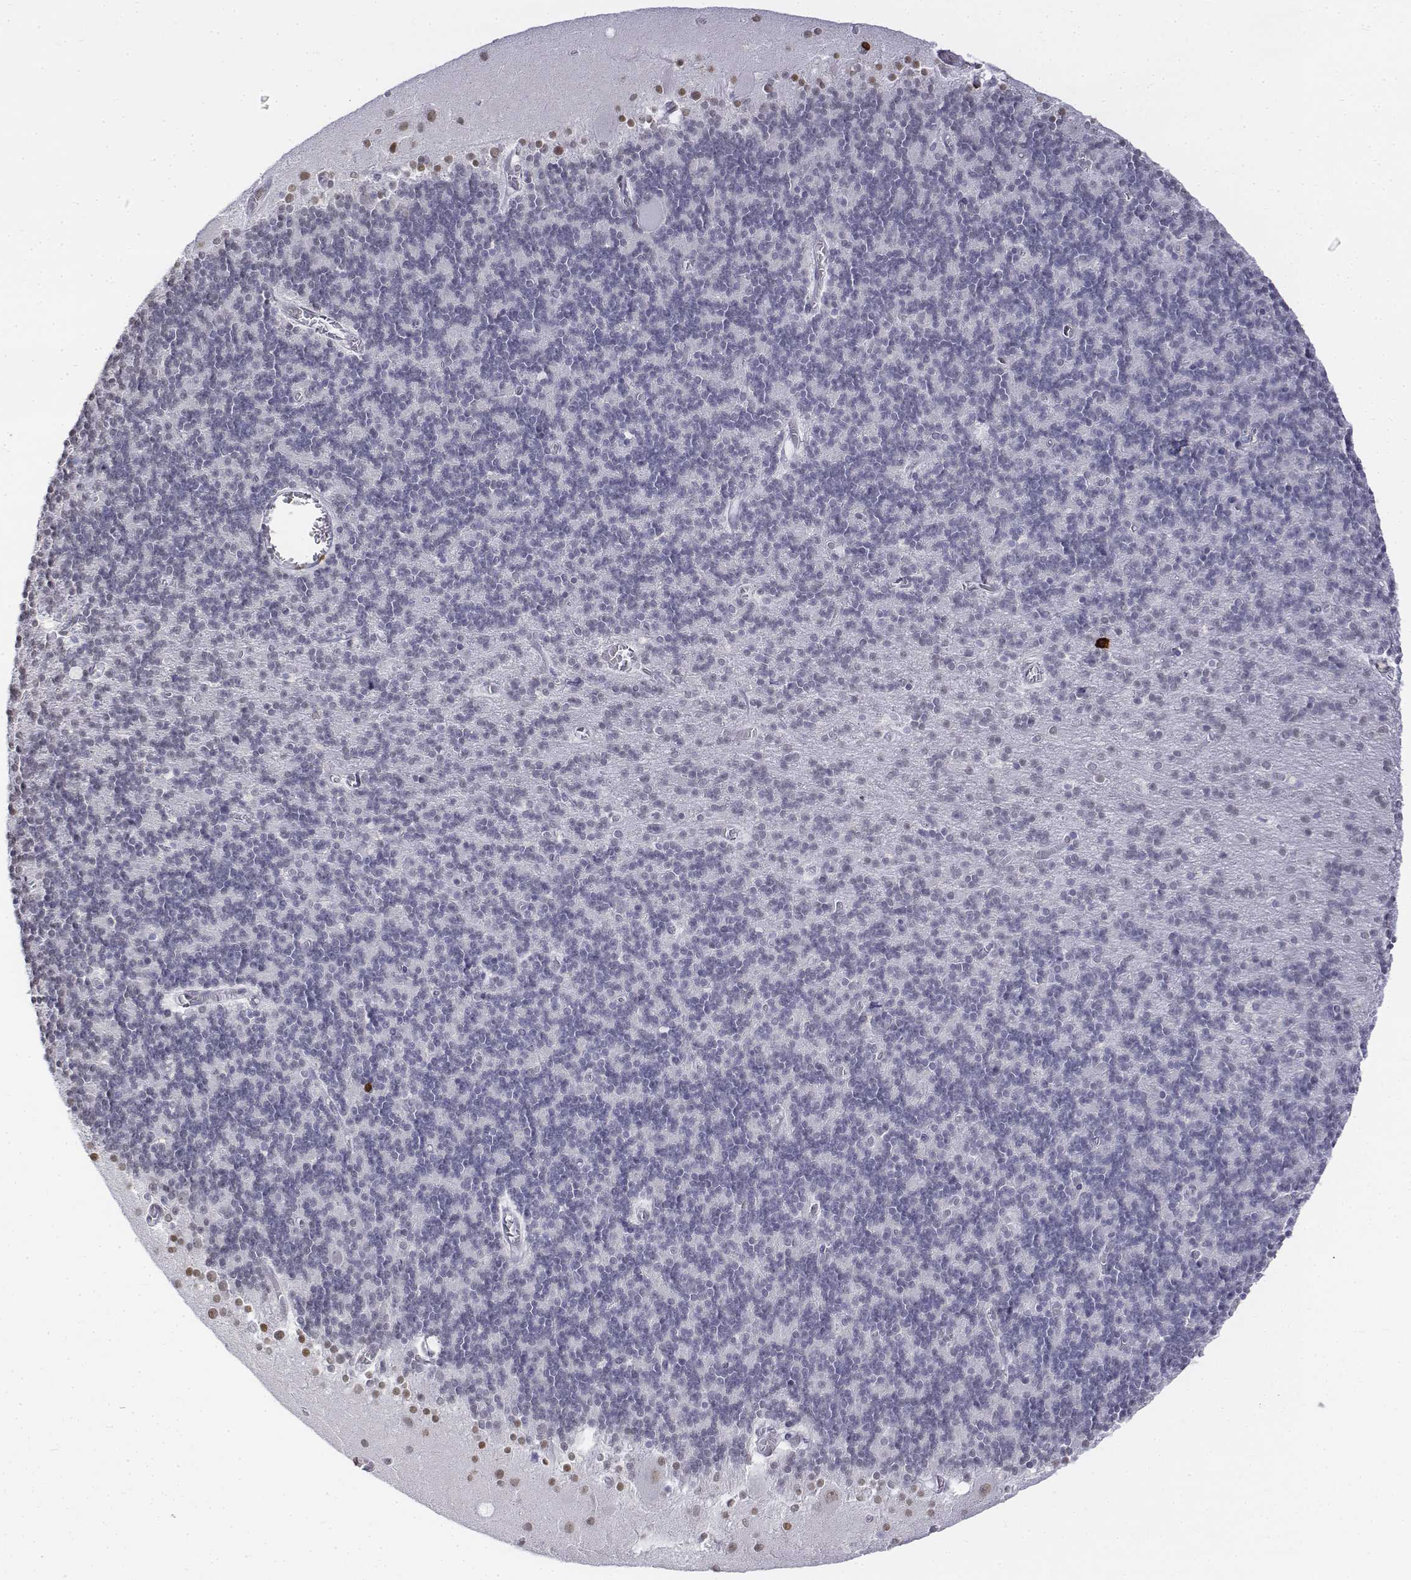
{"staining": {"intensity": "negative", "quantity": "none", "location": "none"}, "tissue": "cerebellum", "cell_type": "Cells in granular layer", "image_type": "normal", "snomed": [{"axis": "morphology", "description": "Normal tissue, NOS"}, {"axis": "topography", "description": "Cerebellum"}], "caption": "Immunohistochemical staining of unremarkable cerebellum exhibits no significant expression in cells in granular layer.", "gene": "CD3E", "patient": {"sex": "male", "age": 70}}